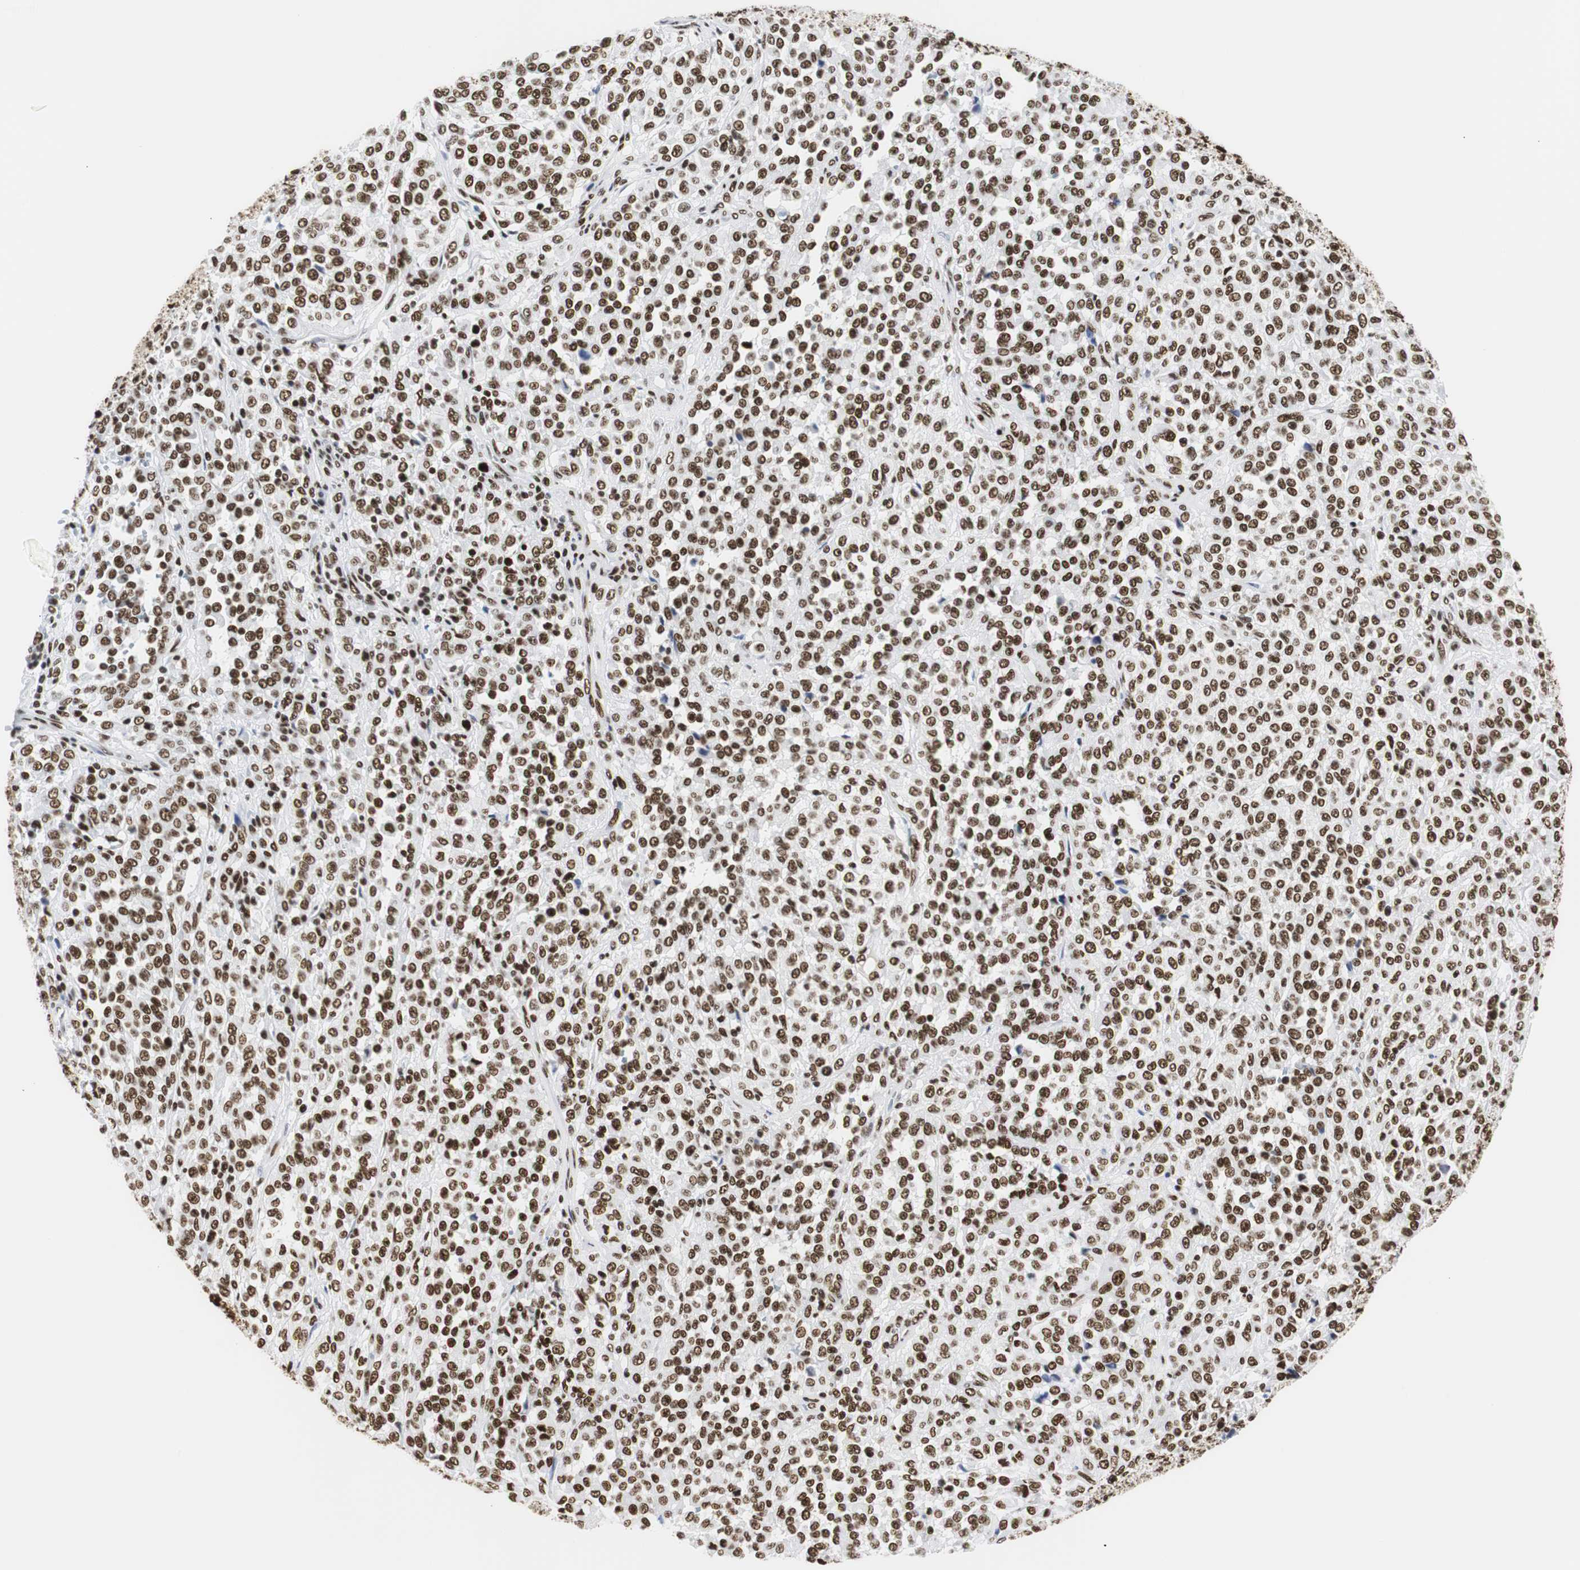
{"staining": {"intensity": "strong", "quantity": ">75%", "location": "nuclear"}, "tissue": "melanoma", "cell_type": "Tumor cells", "image_type": "cancer", "snomed": [{"axis": "morphology", "description": "Malignant melanoma, Metastatic site"}, {"axis": "topography", "description": "Pancreas"}], "caption": "A high amount of strong nuclear positivity is seen in about >75% of tumor cells in melanoma tissue.", "gene": "HNRNPH2", "patient": {"sex": "female", "age": 30}}